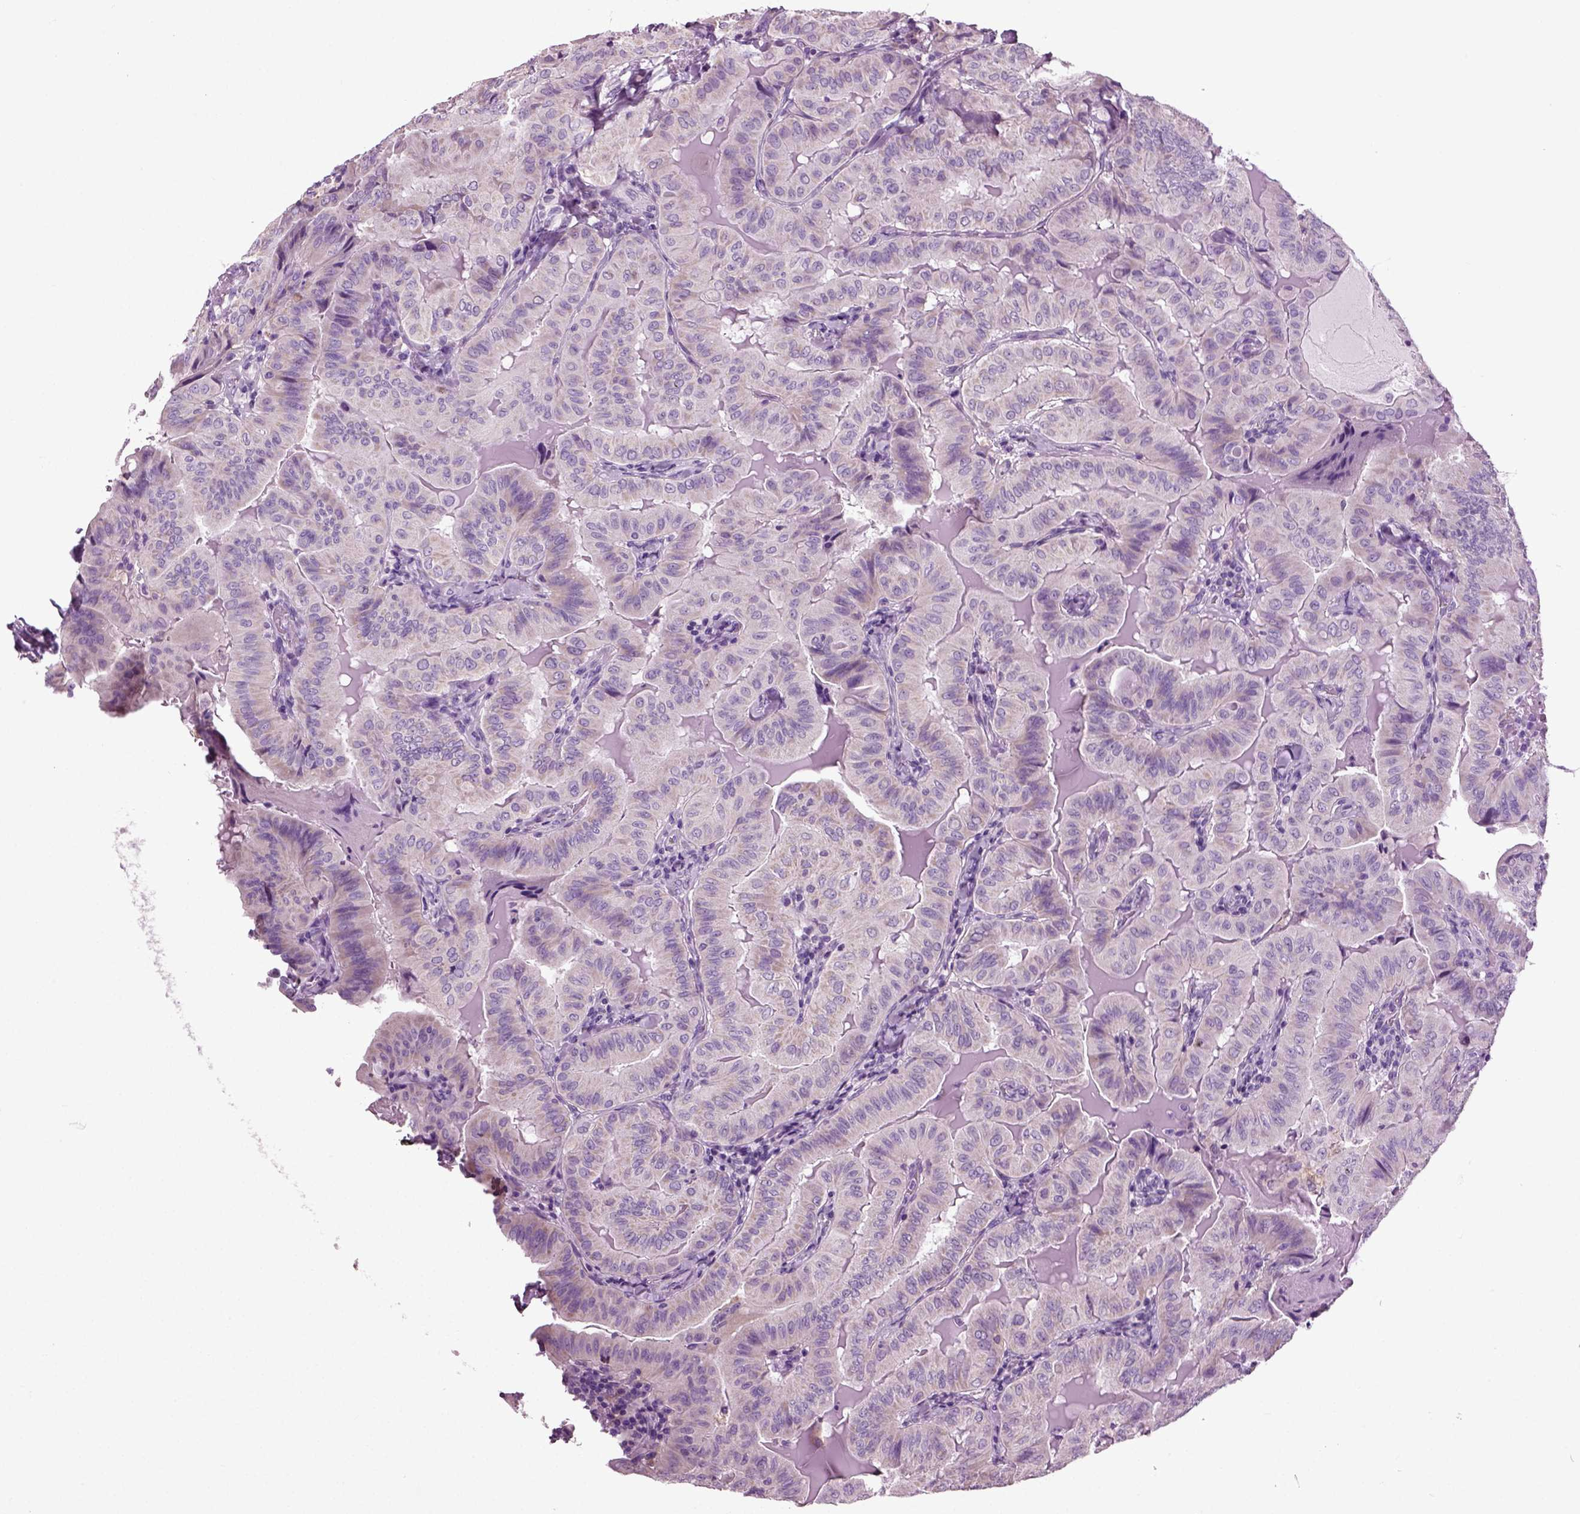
{"staining": {"intensity": "negative", "quantity": "none", "location": "none"}, "tissue": "thyroid cancer", "cell_type": "Tumor cells", "image_type": "cancer", "snomed": [{"axis": "morphology", "description": "Papillary adenocarcinoma, NOS"}, {"axis": "topography", "description": "Thyroid gland"}], "caption": "A high-resolution histopathology image shows immunohistochemistry staining of papillary adenocarcinoma (thyroid), which shows no significant positivity in tumor cells.", "gene": "DNAH10", "patient": {"sex": "female", "age": 68}}